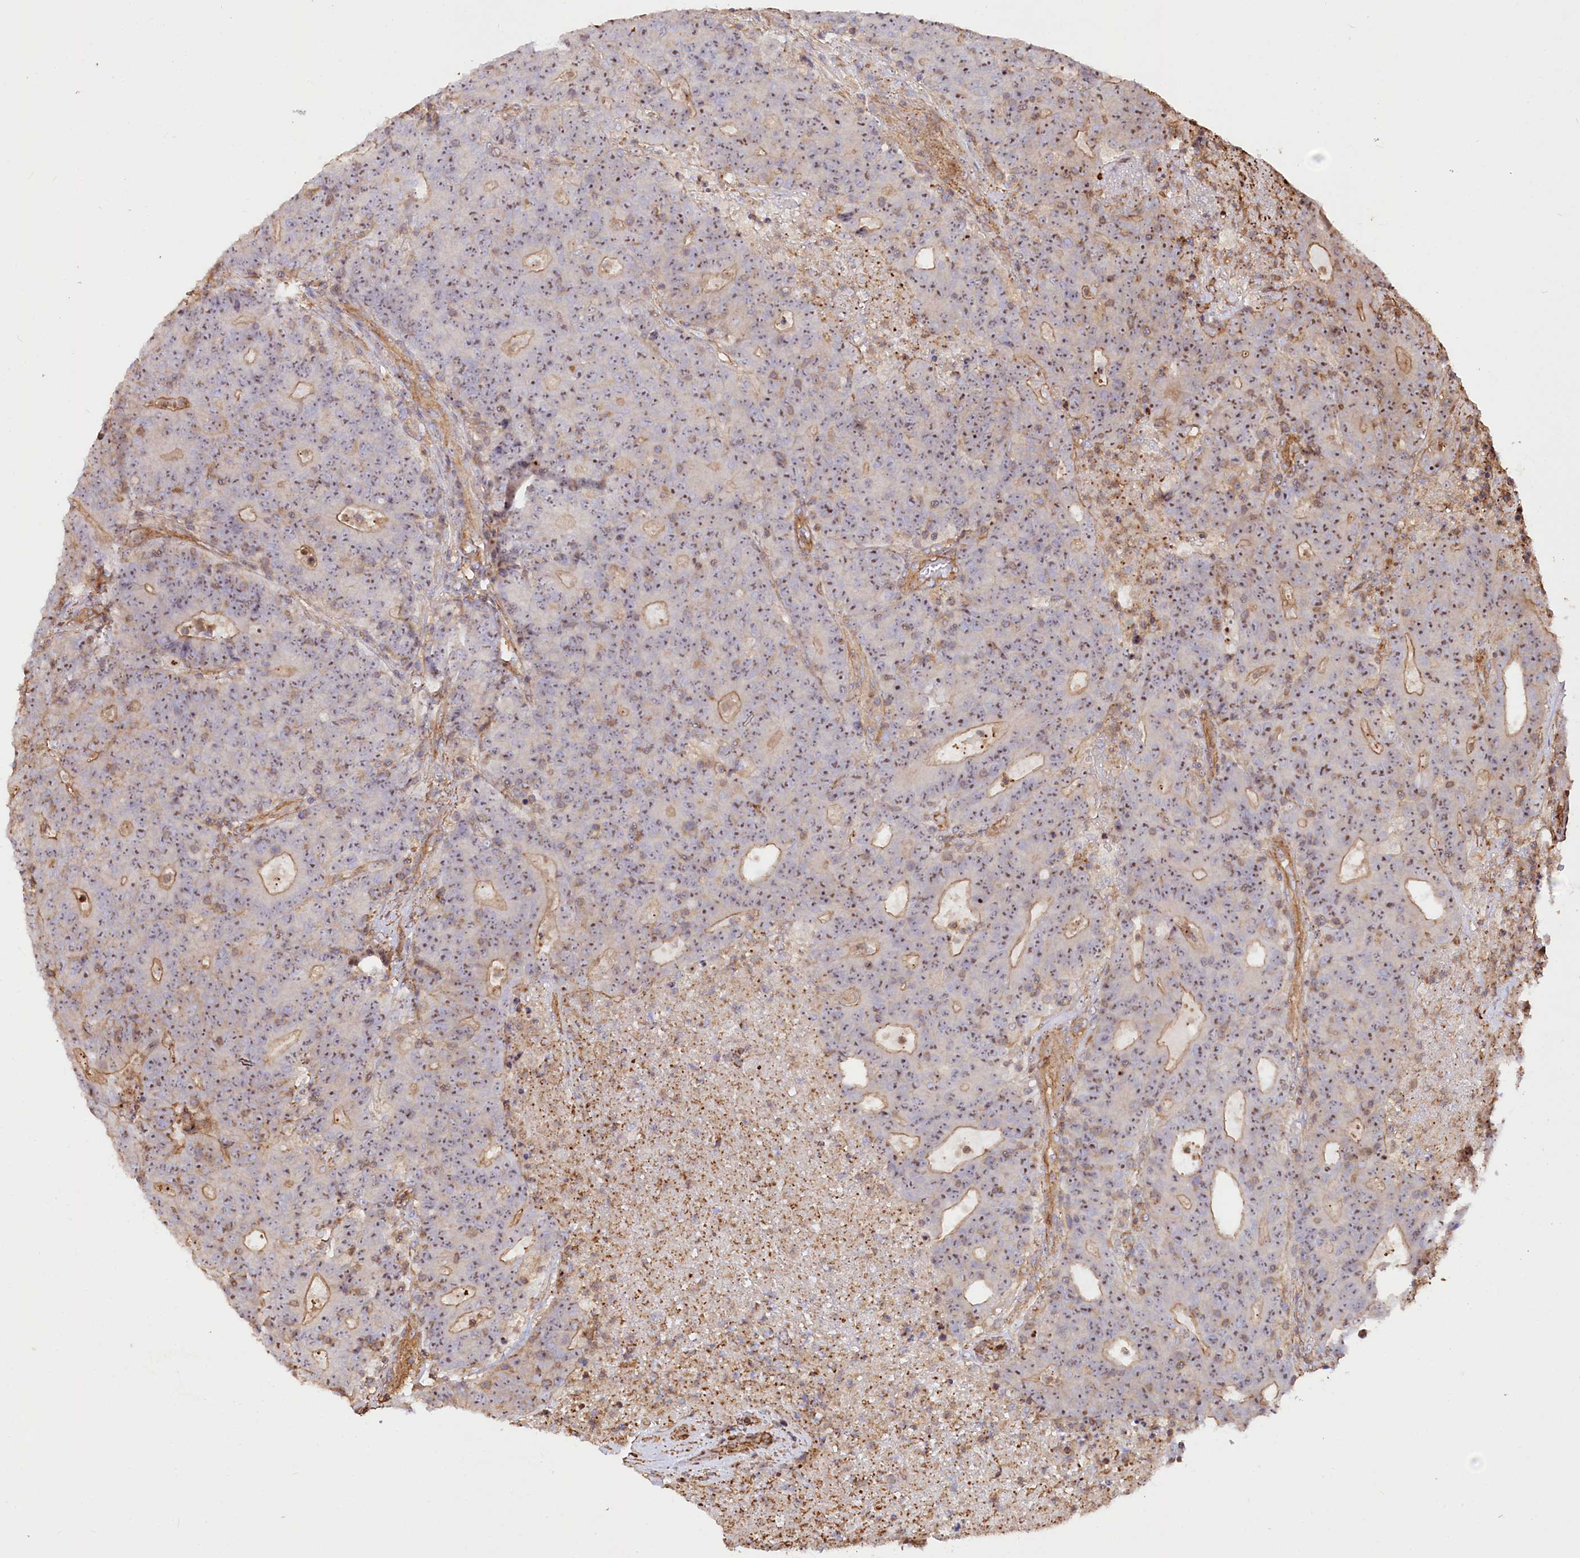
{"staining": {"intensity": "moderate", "quantity": "25%-75%", "location": "cytoplasmic/membranous,nuclear"}, "tissue": "colorectal cancer", "cell_type": "Tumor cells", "image_type": "cancer", "snomed": [{"axis": "morphology", "description": "Adenocarcinoma, NOS"}, {"axis": "topography", "description": "Colon"}], "caption": "Brown immunohistochemical staining in colorectal adenocarcinoma displays moderate cytoplasmic/membranous and nuclear positivity in approximately 25%-75% of tumor cells.", "gene": "WDR36", "patient": {"sex": "female", "age": 75}}